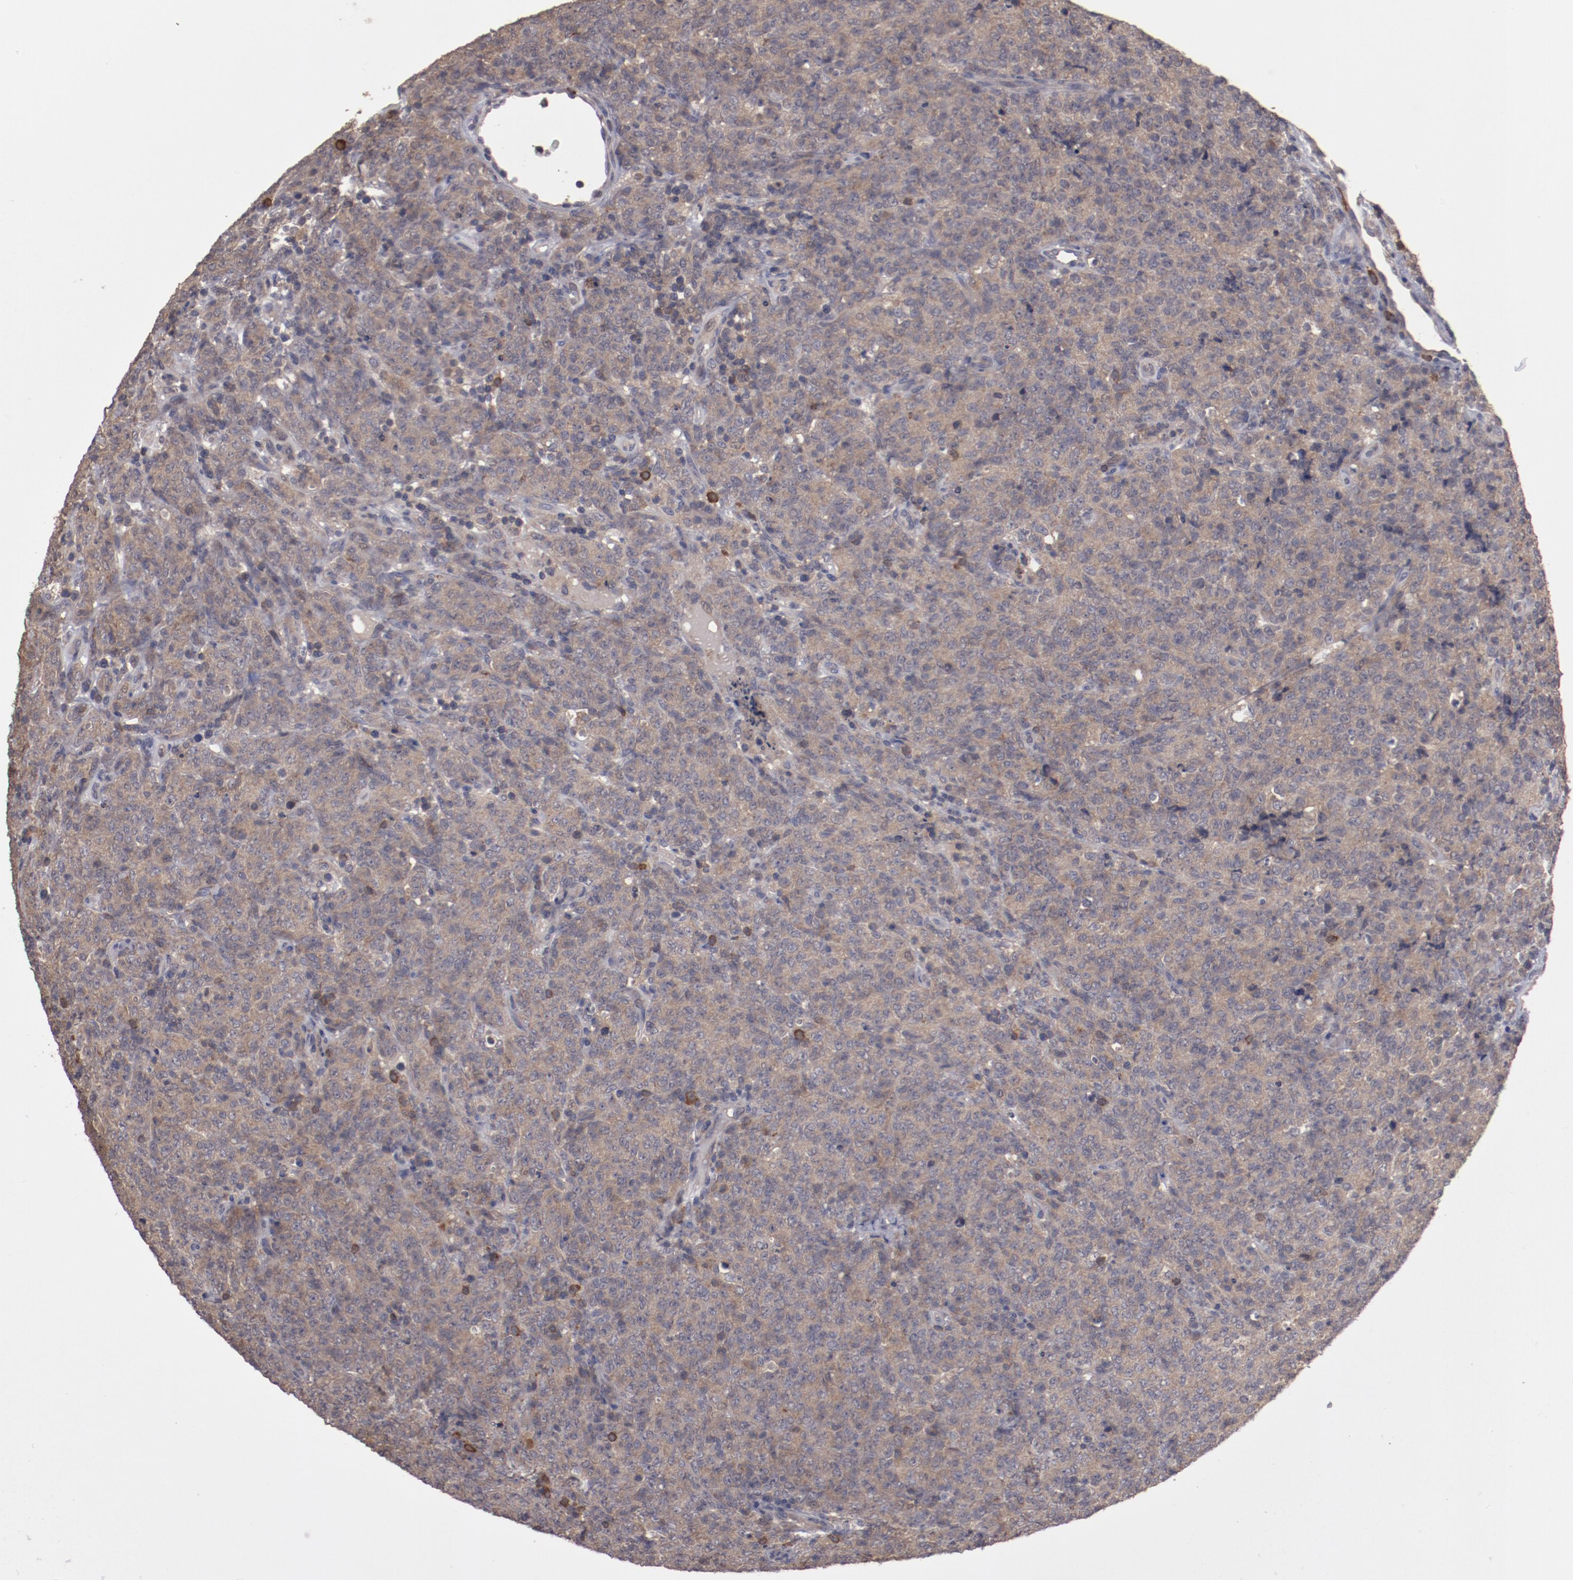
{"staining": {"intensity": "moderate", "quantity": ">75%", "location": "cytoplasmic/membranous"}, "tissue": "lymphoma", "cell_type": "Tumor cells", "image_type": "cancer", "snomed": [{"axis": "morphology", "description": "Malignant lymphoma, non-Hodgkin's type, High grade"}, {"axis": "topography", "description": "Tonsil"}], "caption": "The photomicrograph exhibits staining of lymphoma, revealing moderate cytoplasmic/membranous protein positivity (brown color) within tumor cells. (IHC, brightfield microscopy, high magnification).", "gene": "LRRC75B", "patient": {"sex": "female", "age": 36}}